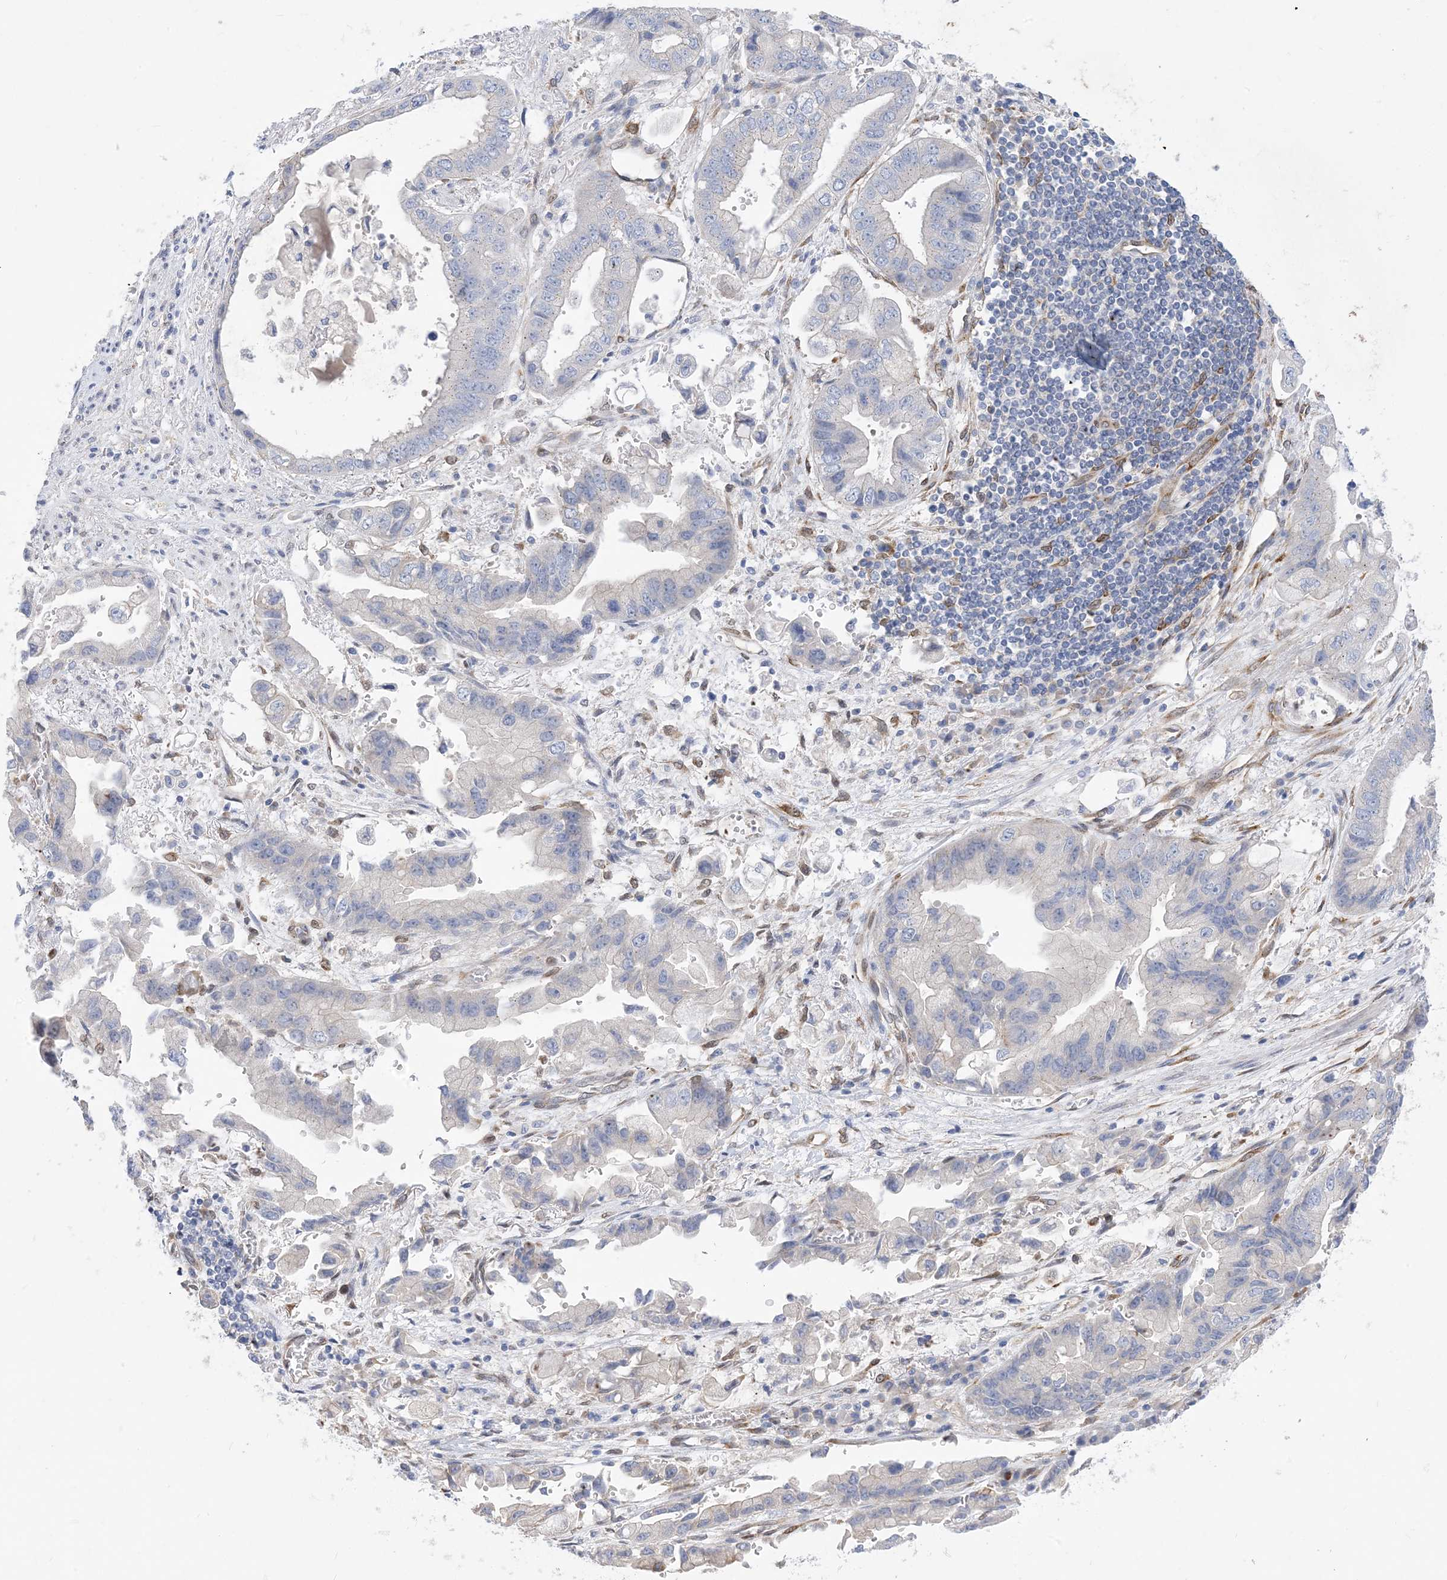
{"staining": {"intensity": "negative", "quantity": "none", "location": "none"}, "tissue": "stomach cancer", "cell_type": "Tumor cells", "image_type": "cancer", "snomed": [{"axis": "morphology", "description": "Adenocarcinoma, NOS"}, {"axis": "topography", "description": "Stomach"}], "caption": "A photomicrograph of adenocarcinoma (stomach) stained for a protein demonstrates no brown staining in tumor cells.", "gene": "RBMS3", "patient": {"sex": "male", "age": 62}}